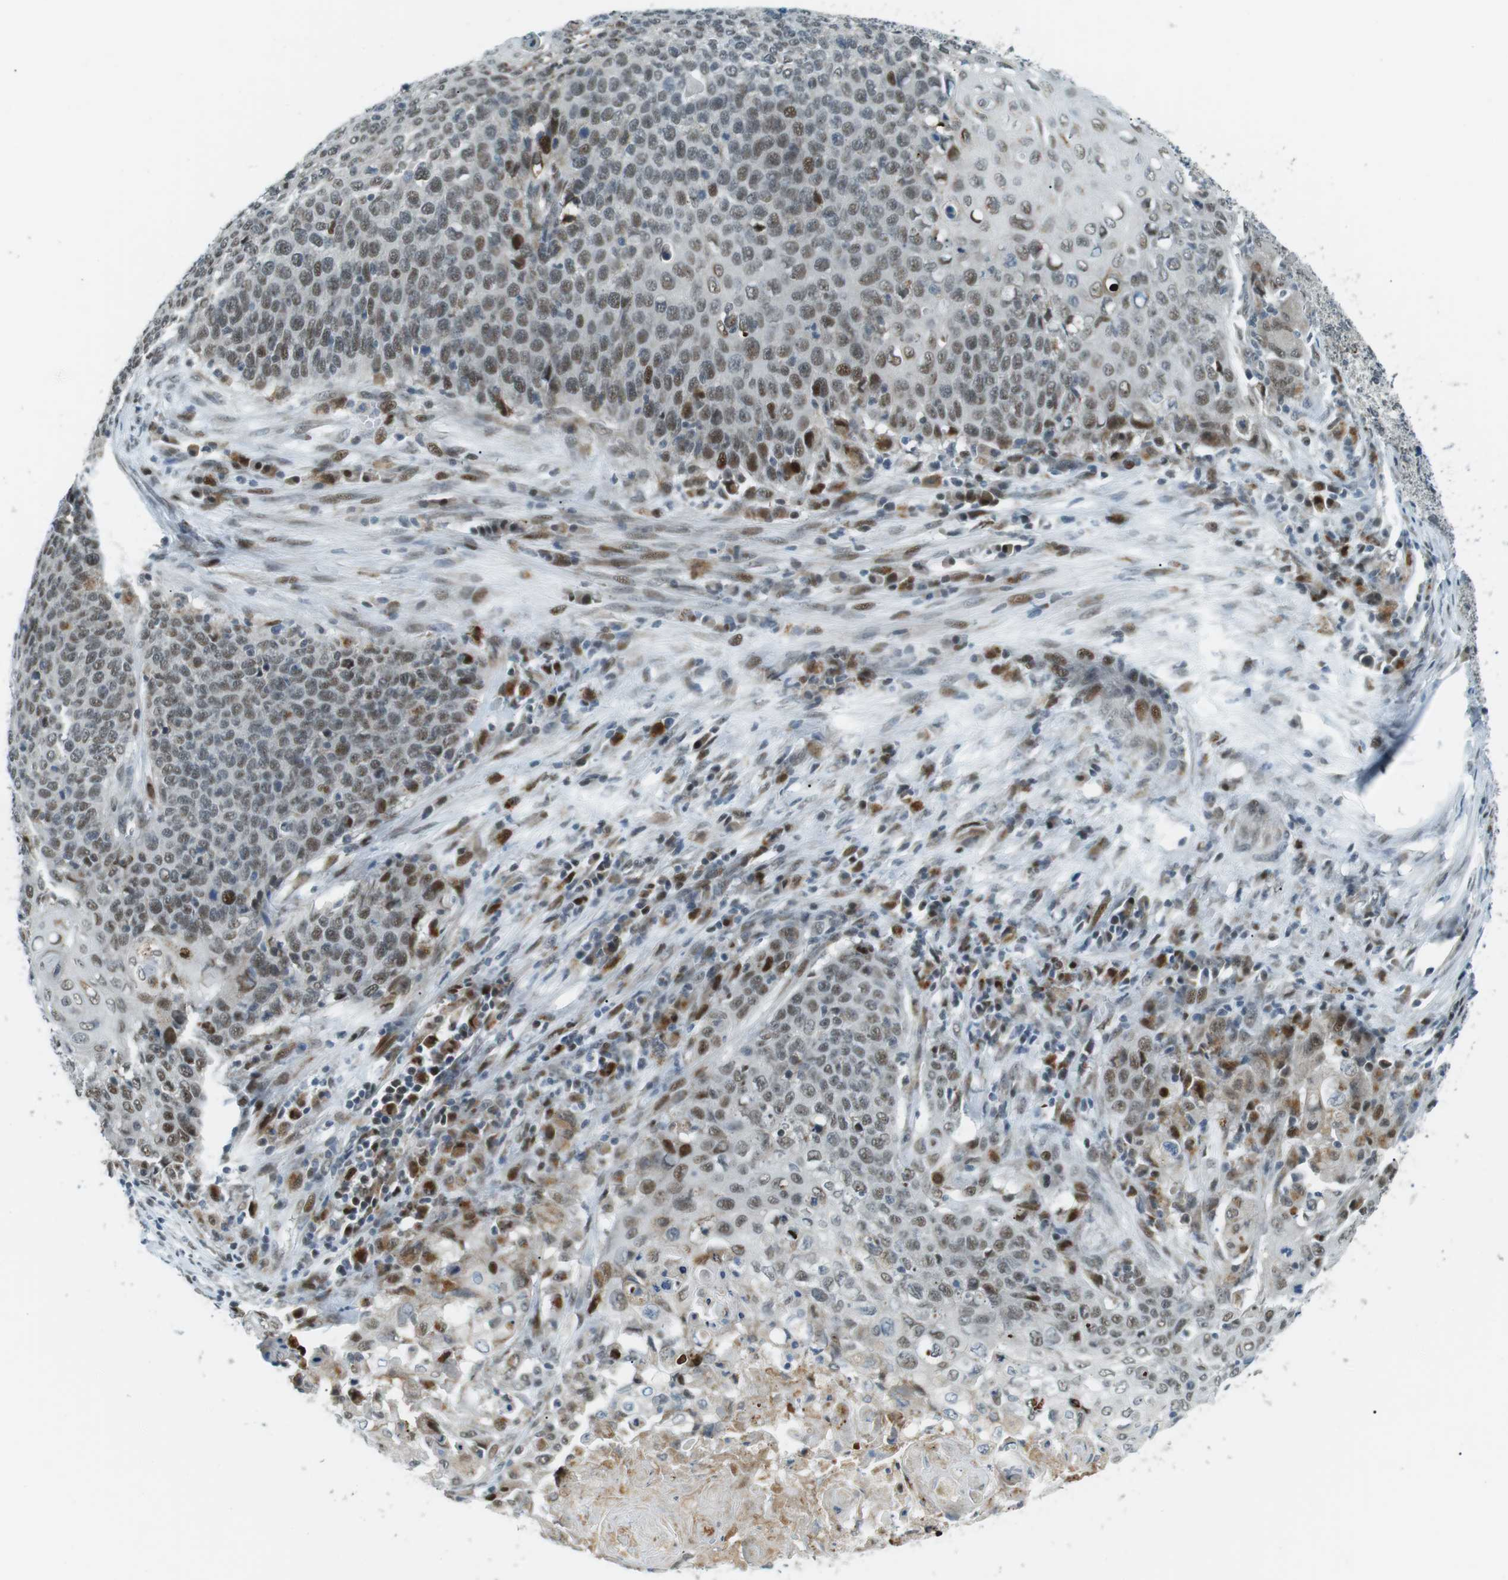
{"staining": {"intensity": "moderate", "quantity": "25%-75%", "location": "nuclear"}, "tissue": "cervical cancer", "cell_type": "Tumor cells", "image_type": "cancer", "snomed": [{"axis": "morphology", "description": "Squamous cell carcinoma, NOS"}, {"axis": "topography", "description": "Cervix"}], "caption": "This image shows cervical cancer stained with immunohistochemistry (IHC) to label a protein in brown. The nuclear of tumor cells show moderate positivity for the protein. Nuclei are counter-stained blue.", "gene": "PJA1", "patient": {"sex": "female", "age": 39}}